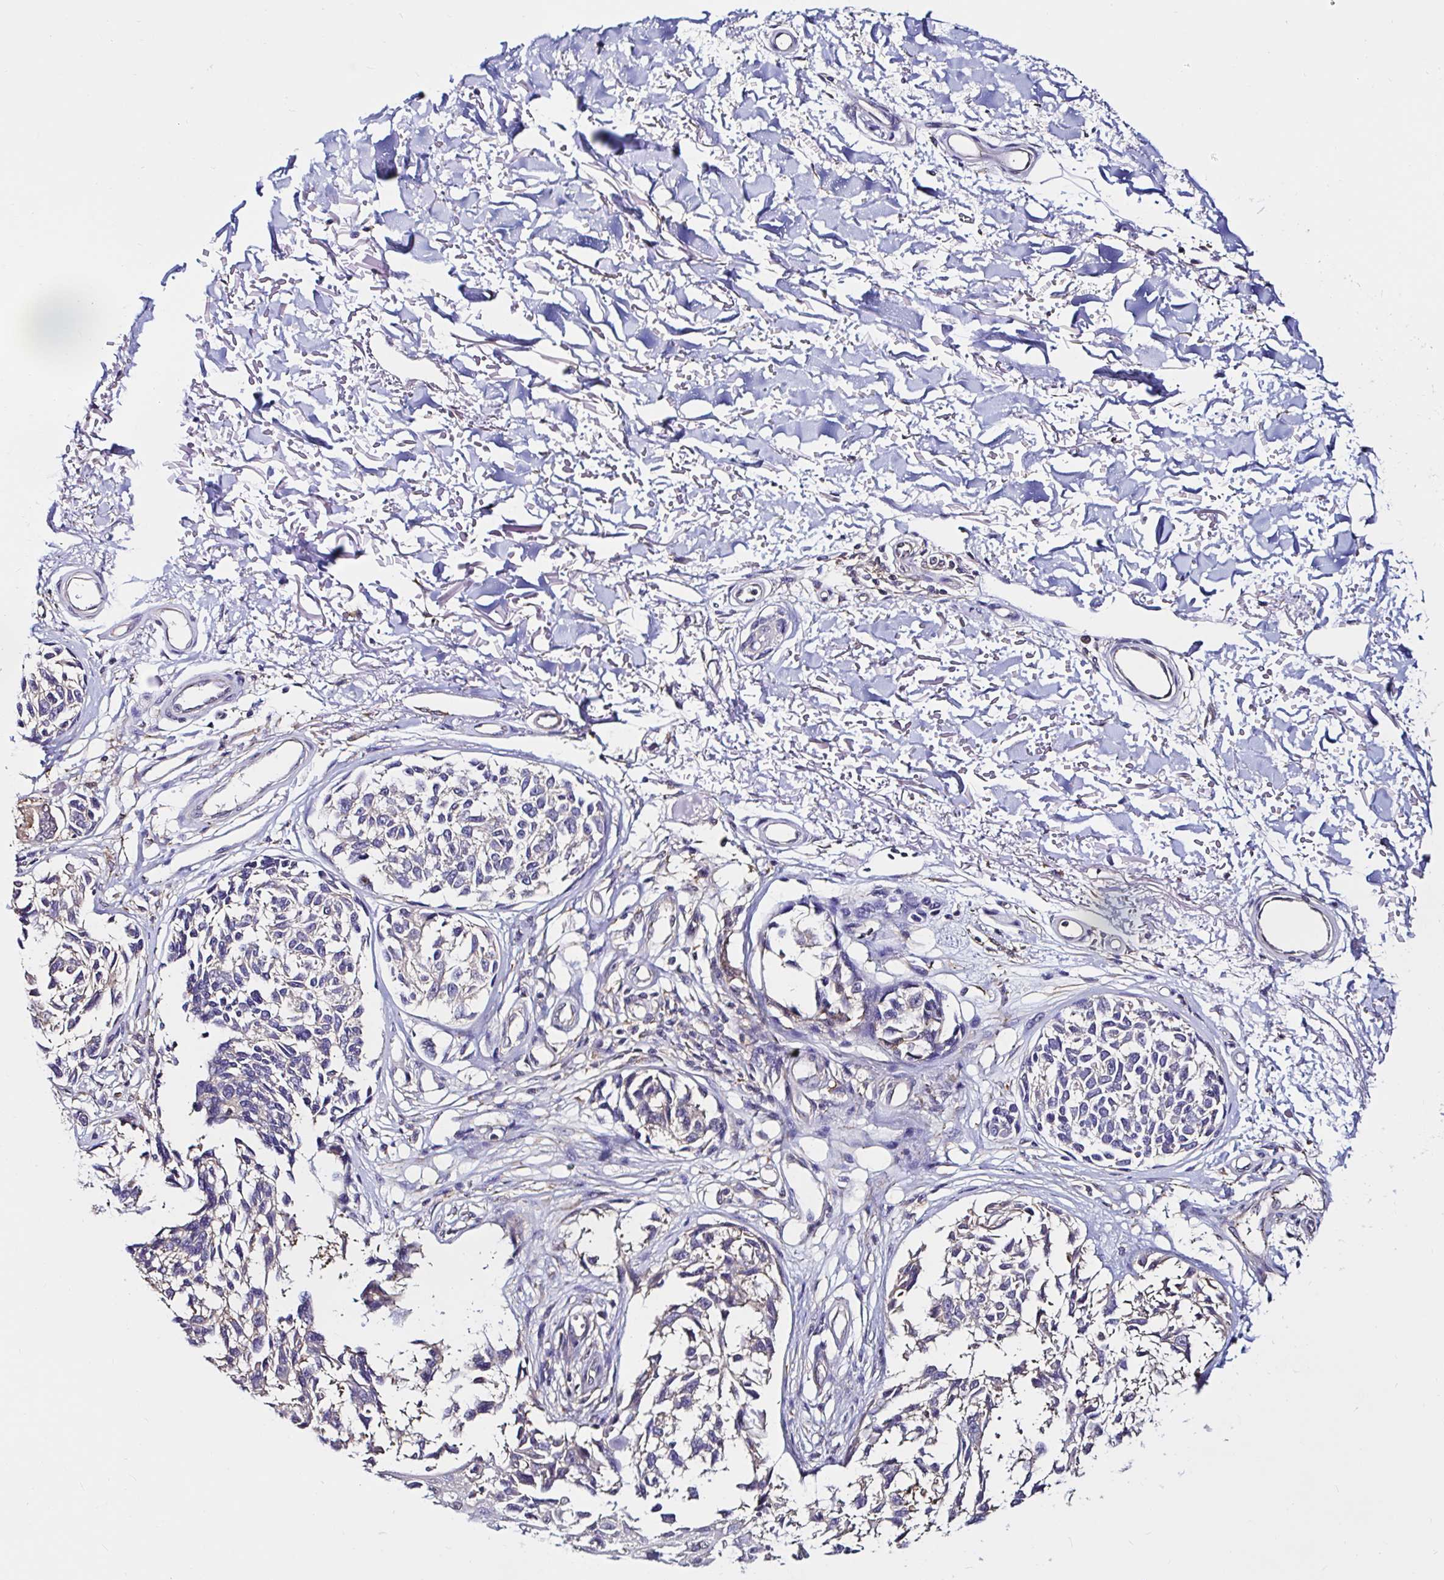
{"staining": {"intensity": "negative", "quantity": "none", "location": "none"}, "tissue": "melanoma", "cell_type": "Tumor cells", "image_type": "cancer", "snomed": [{"axis": "morphology", "description": "Malignant melanoma, NOS"}, {"axis": "topography", "description": "Skin"}], "caption": "Tumor cells show no significant expression in melanoma.", "gene": "RSRP1", "patient": {"sex": "male", "age": 73}}